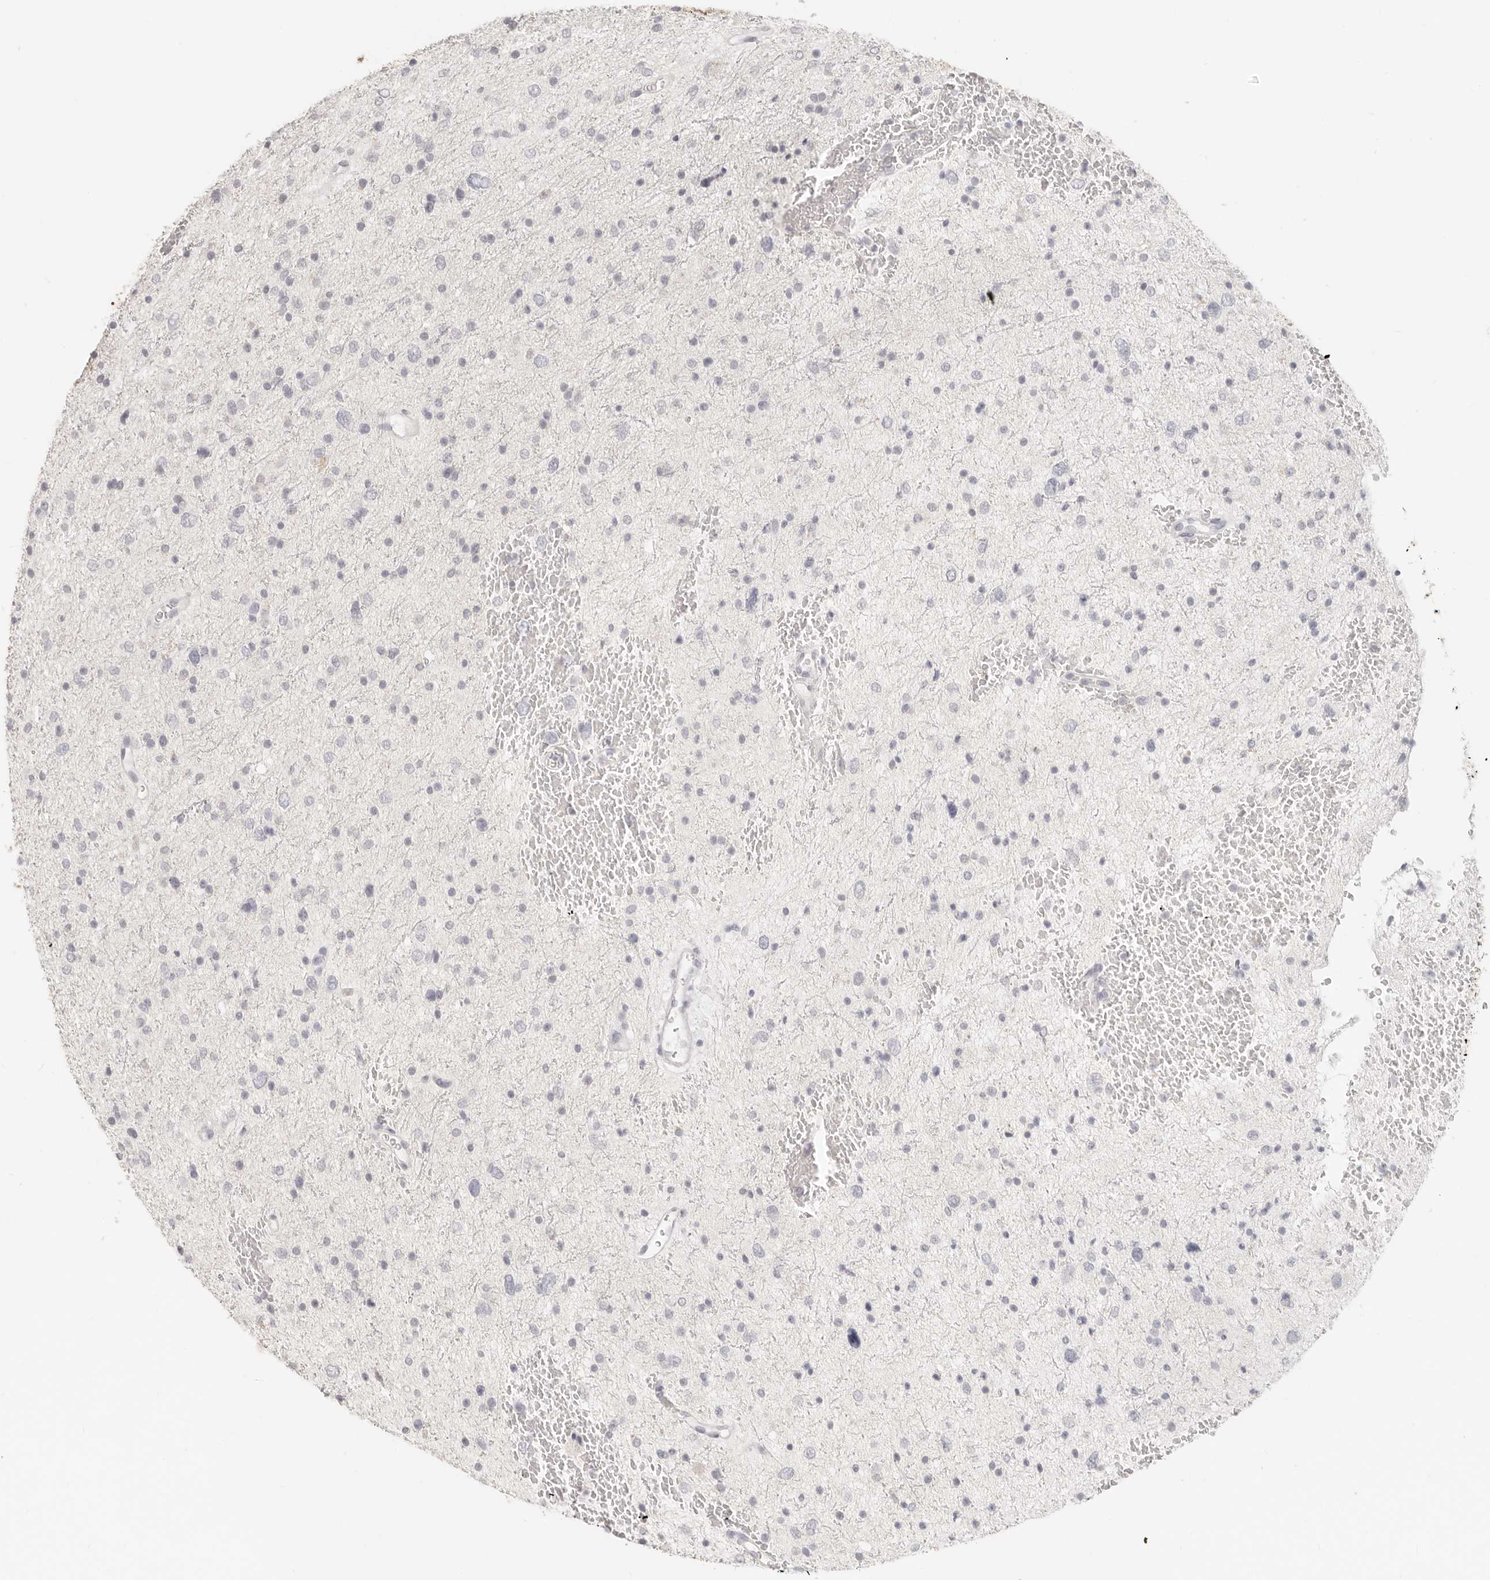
{"staining": {"intensity": "negative", "quantity": "none", "location": "none"}, "tissue": "glioma", "cell_type": "Tumor cells", "image_type": "cancer", "snomed": [{"axis": "morphology", "description": "Glioma, malignant, Low grade"}, {"axis": "topography", "description": "Brain"}], "caption": "A high-resolution image shows IHC staining of glioma, which shows no significant positivity in tumor cells.", "gene": "EPCAM", "patient": {"sex": "female", "age": 37}}